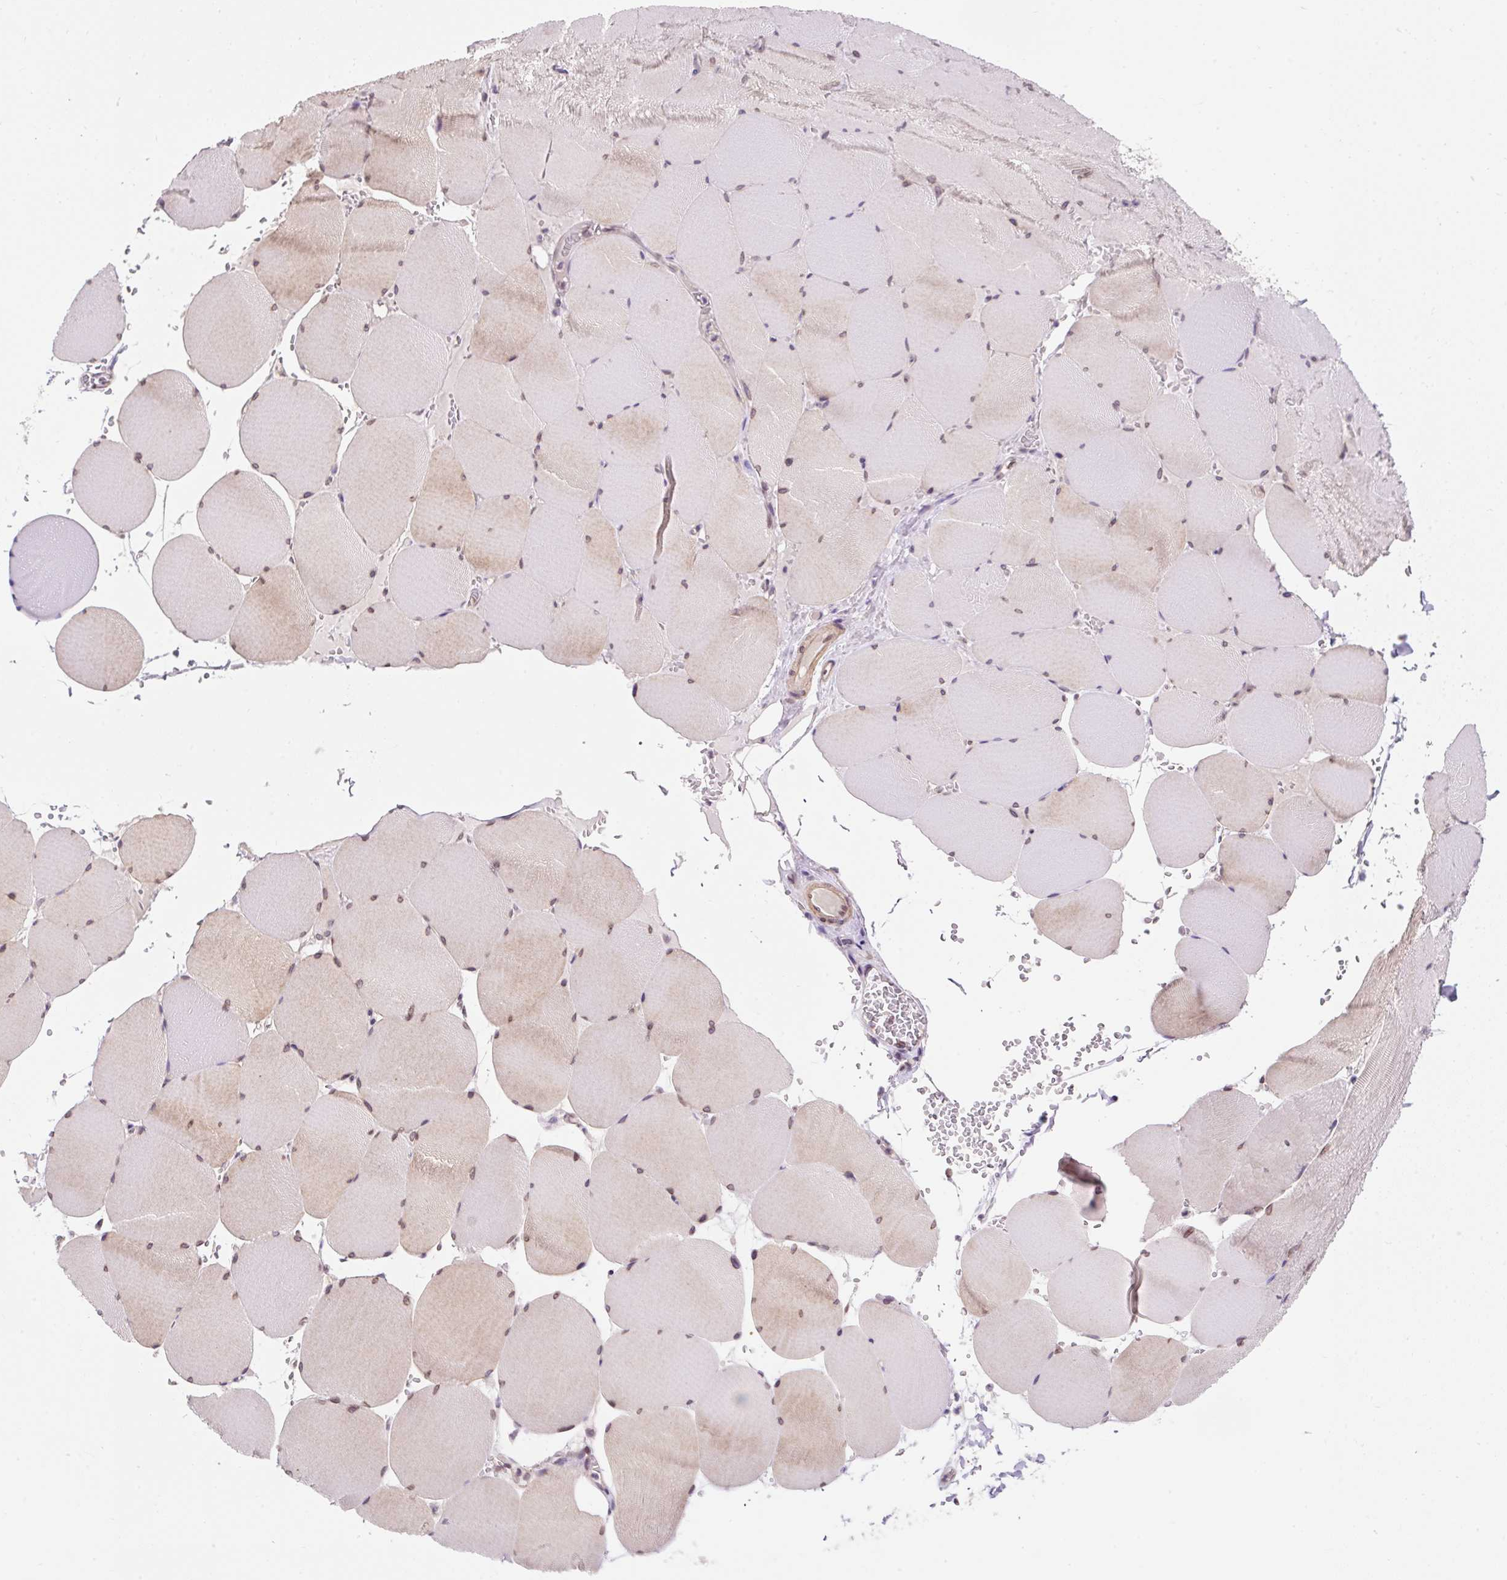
{"staining": {"intensity": "weak", "quantity": ">75%", "location": "cytoplasmic/membranous,nuclear"}, "tissue": "skeletal muscle", "cell_type": "Myocytes", "image_type": "normal", "snomed": [{"axis": "morphology", "description": "Normal tissue, NOS"}, {"axis": "topography", "description": "Skeletal muscle"}, {"axis": "topography", "description": "Head-Neck"}], "caption": "A micrograph showing weak cytoplasmic/membranous,nuclear staining in approximately >75% of myocytes in normal skeletal muscle, as visualized by brown immunohistochemical staining.", "gene": "ZNF610", "patient": {"sex": "male", "age": 66}}